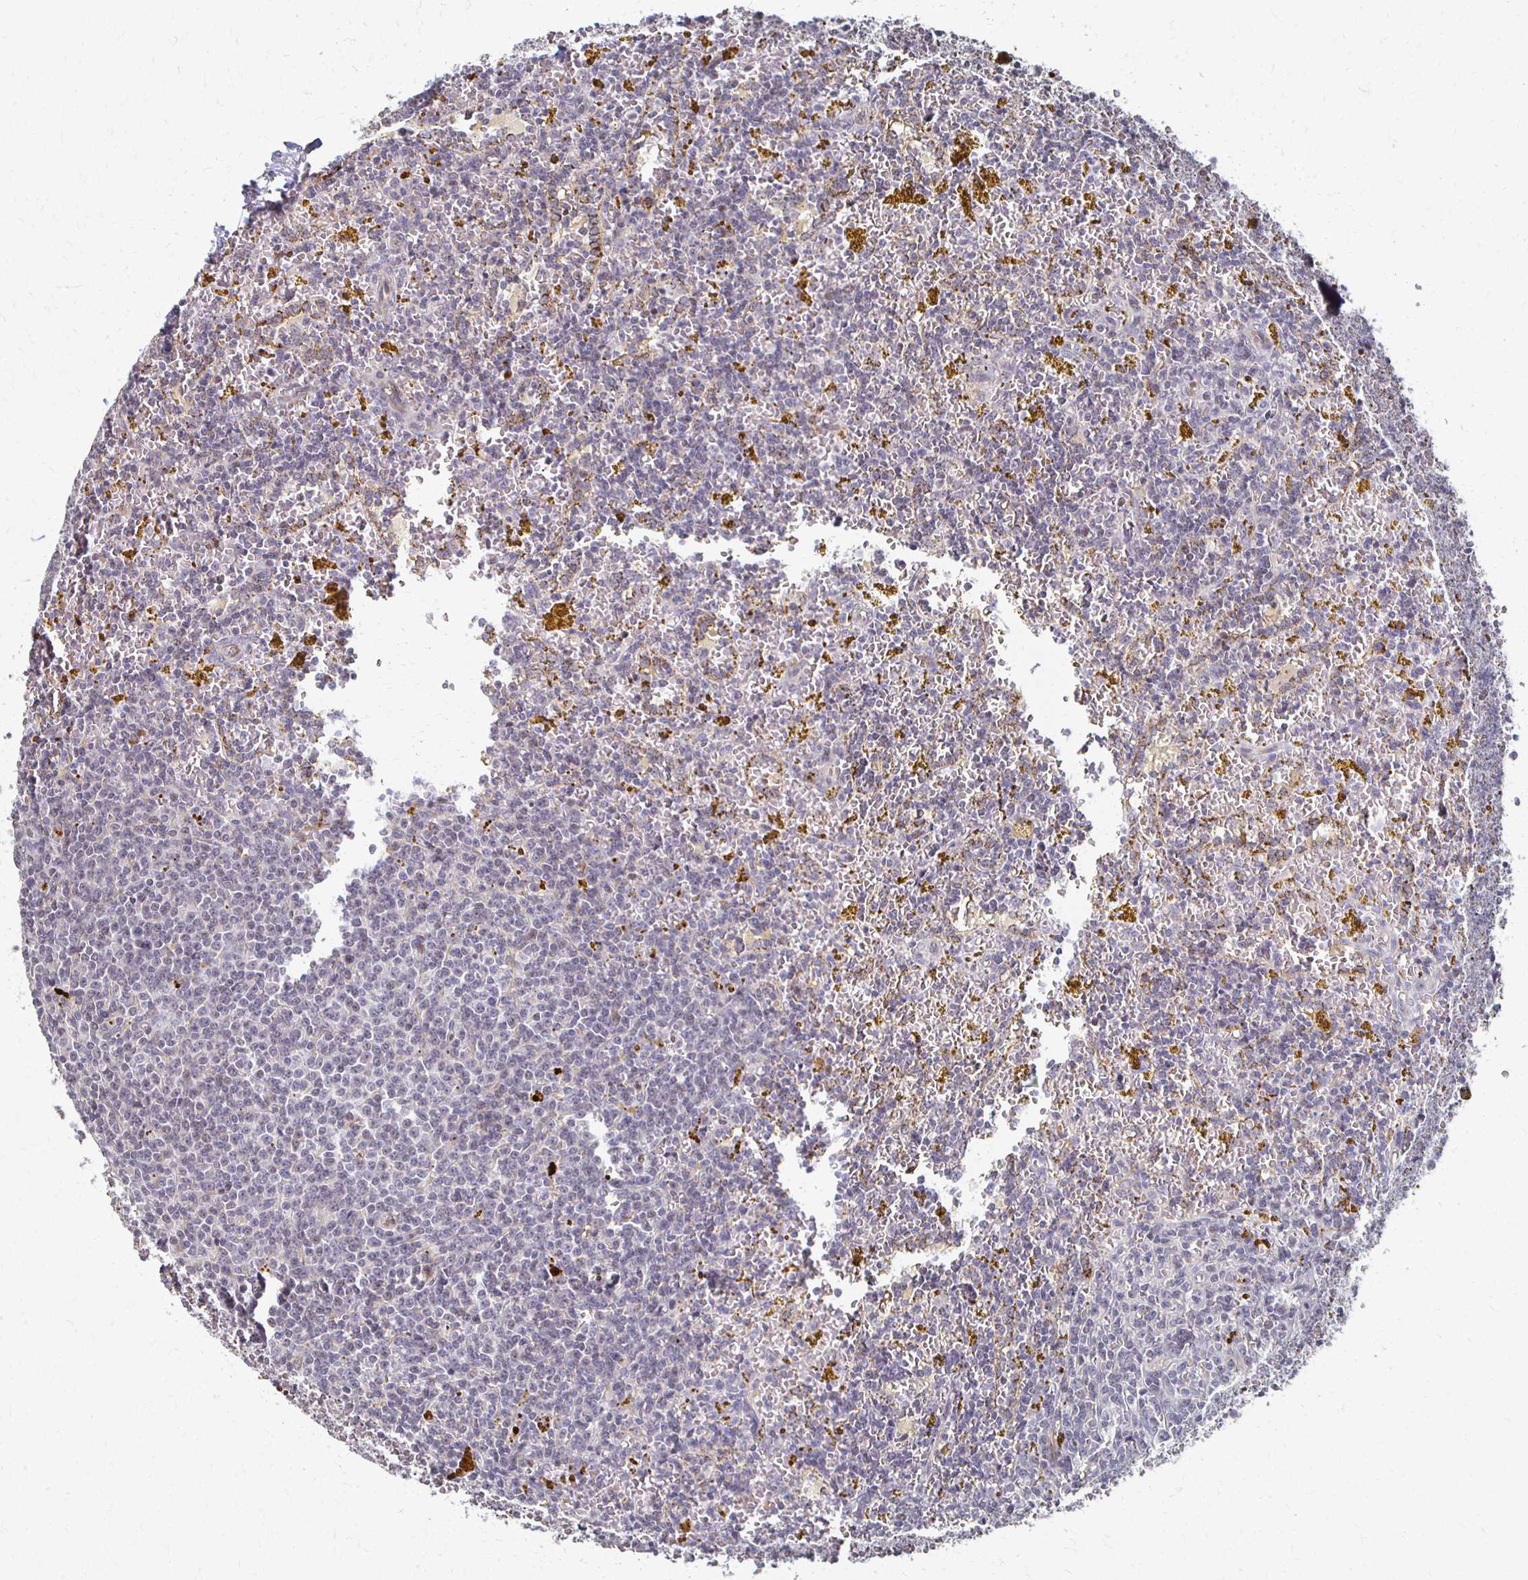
{"staining": {"intensity": "negative", "quantity": "none", "location": "none"}, "tissue": "lymphoma", "cell_type": "Tumor cells", "image_type": "cancer", "snomed": [{"axis": "morphology", "description": "Malignant lymphoma, non-Hodgkin's type, Low grade"}, {"axis": "topography", "description": "Spleen"}, {"axis": "topography", "description": "Lymph node"}], "caption": "The histopathology image shows no significant staining in tumor cells of lymphoma.", "gene": "DAB1", "patient": {"sex": "female", "age": 66}}